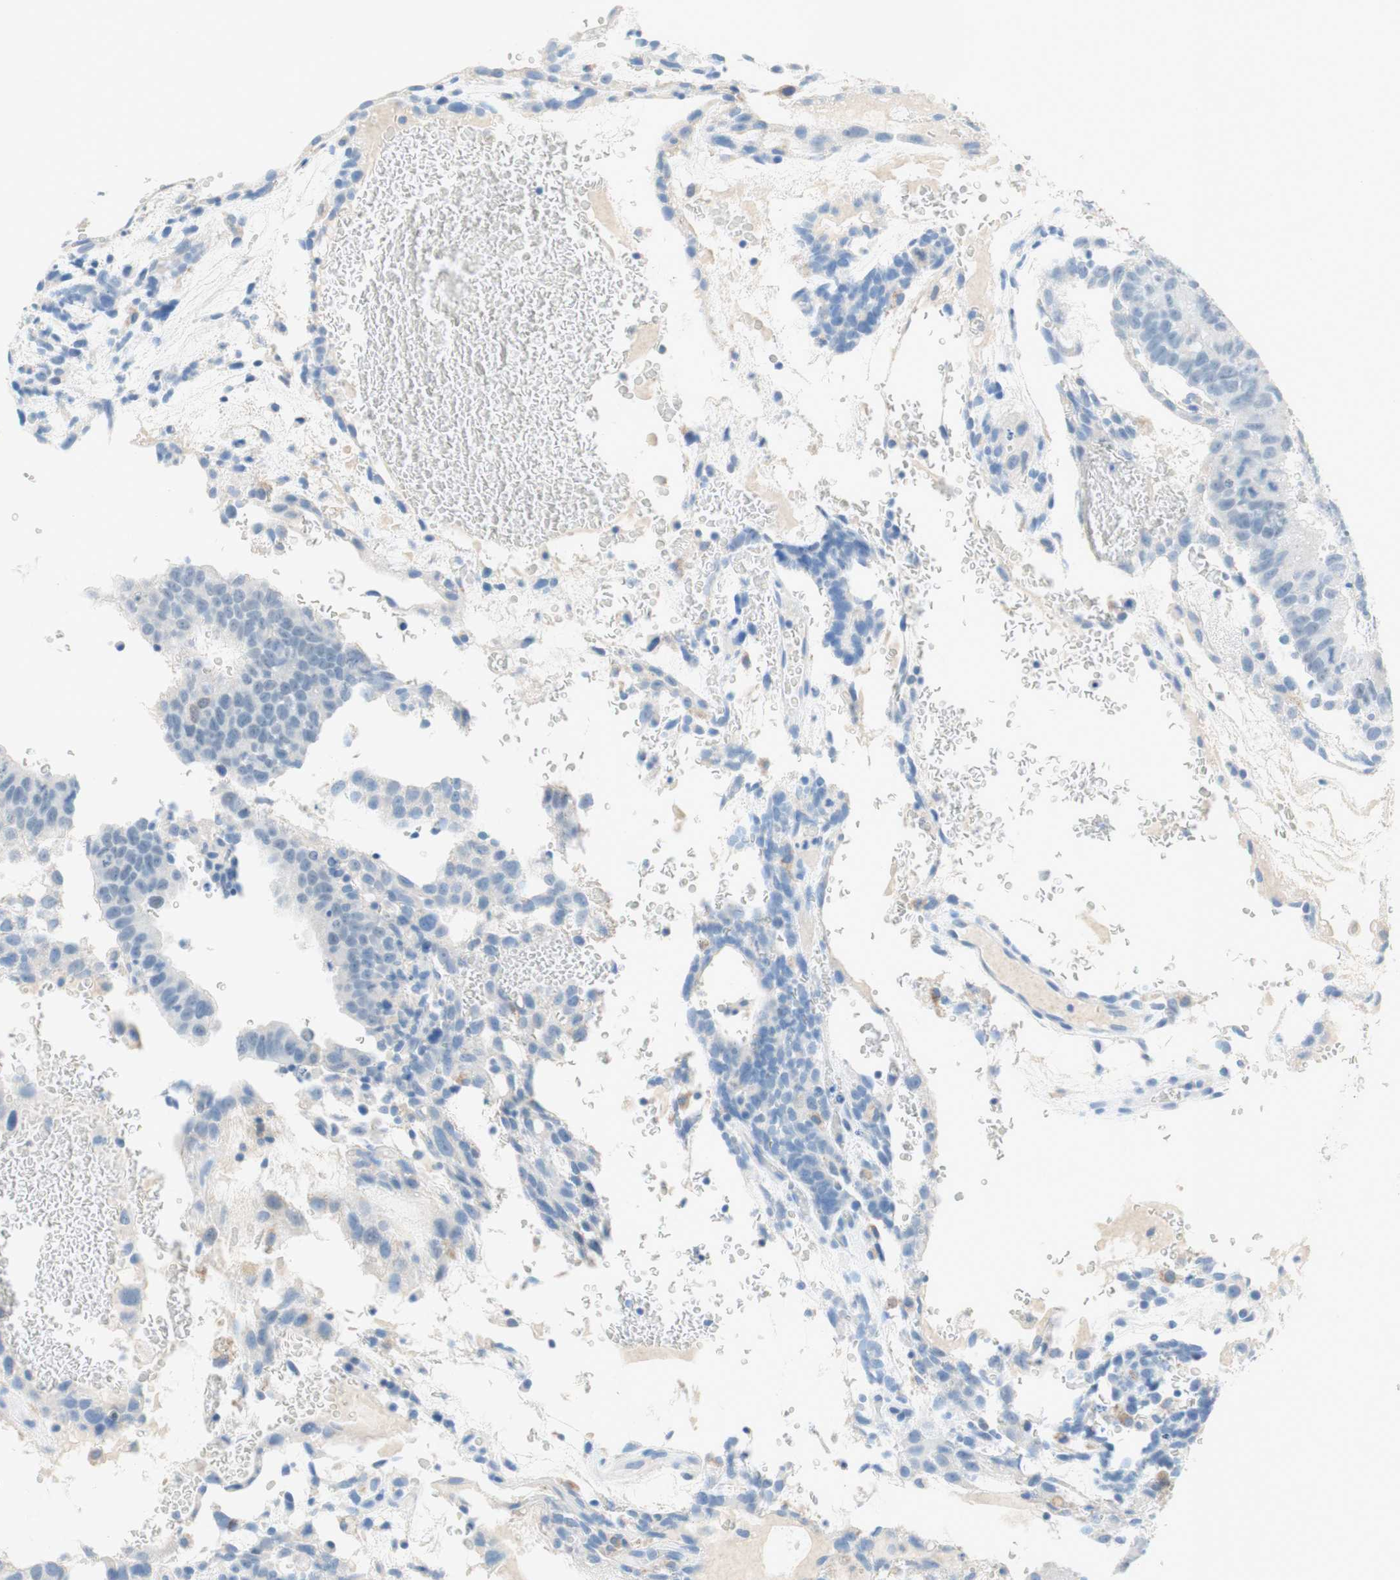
{"staining": {"intensity": "negative", "quantity": "none", "location": "none"}, "tissue": "testis cancer", "cell_type": "Tumor cells", "image_type": "cancer", "snomed": [{"axis": "morphology", "description": "Seminoma, NOS"}, {"axis": "morphology", "description": "Carcinoma, Embryonal, NOS"}, {"axis": "topography", "description": "Testis"}], "caption": "IHC micrograph of neoplastic tissue: human testis cancer stained with DAB displays no significant protein expression in tumor cells. (DAB immunohistochemistry (IHC) with hematoxylin counter stain).", "gene": "POLR2J3", "patient": {"sex": "male", "age": 52}}